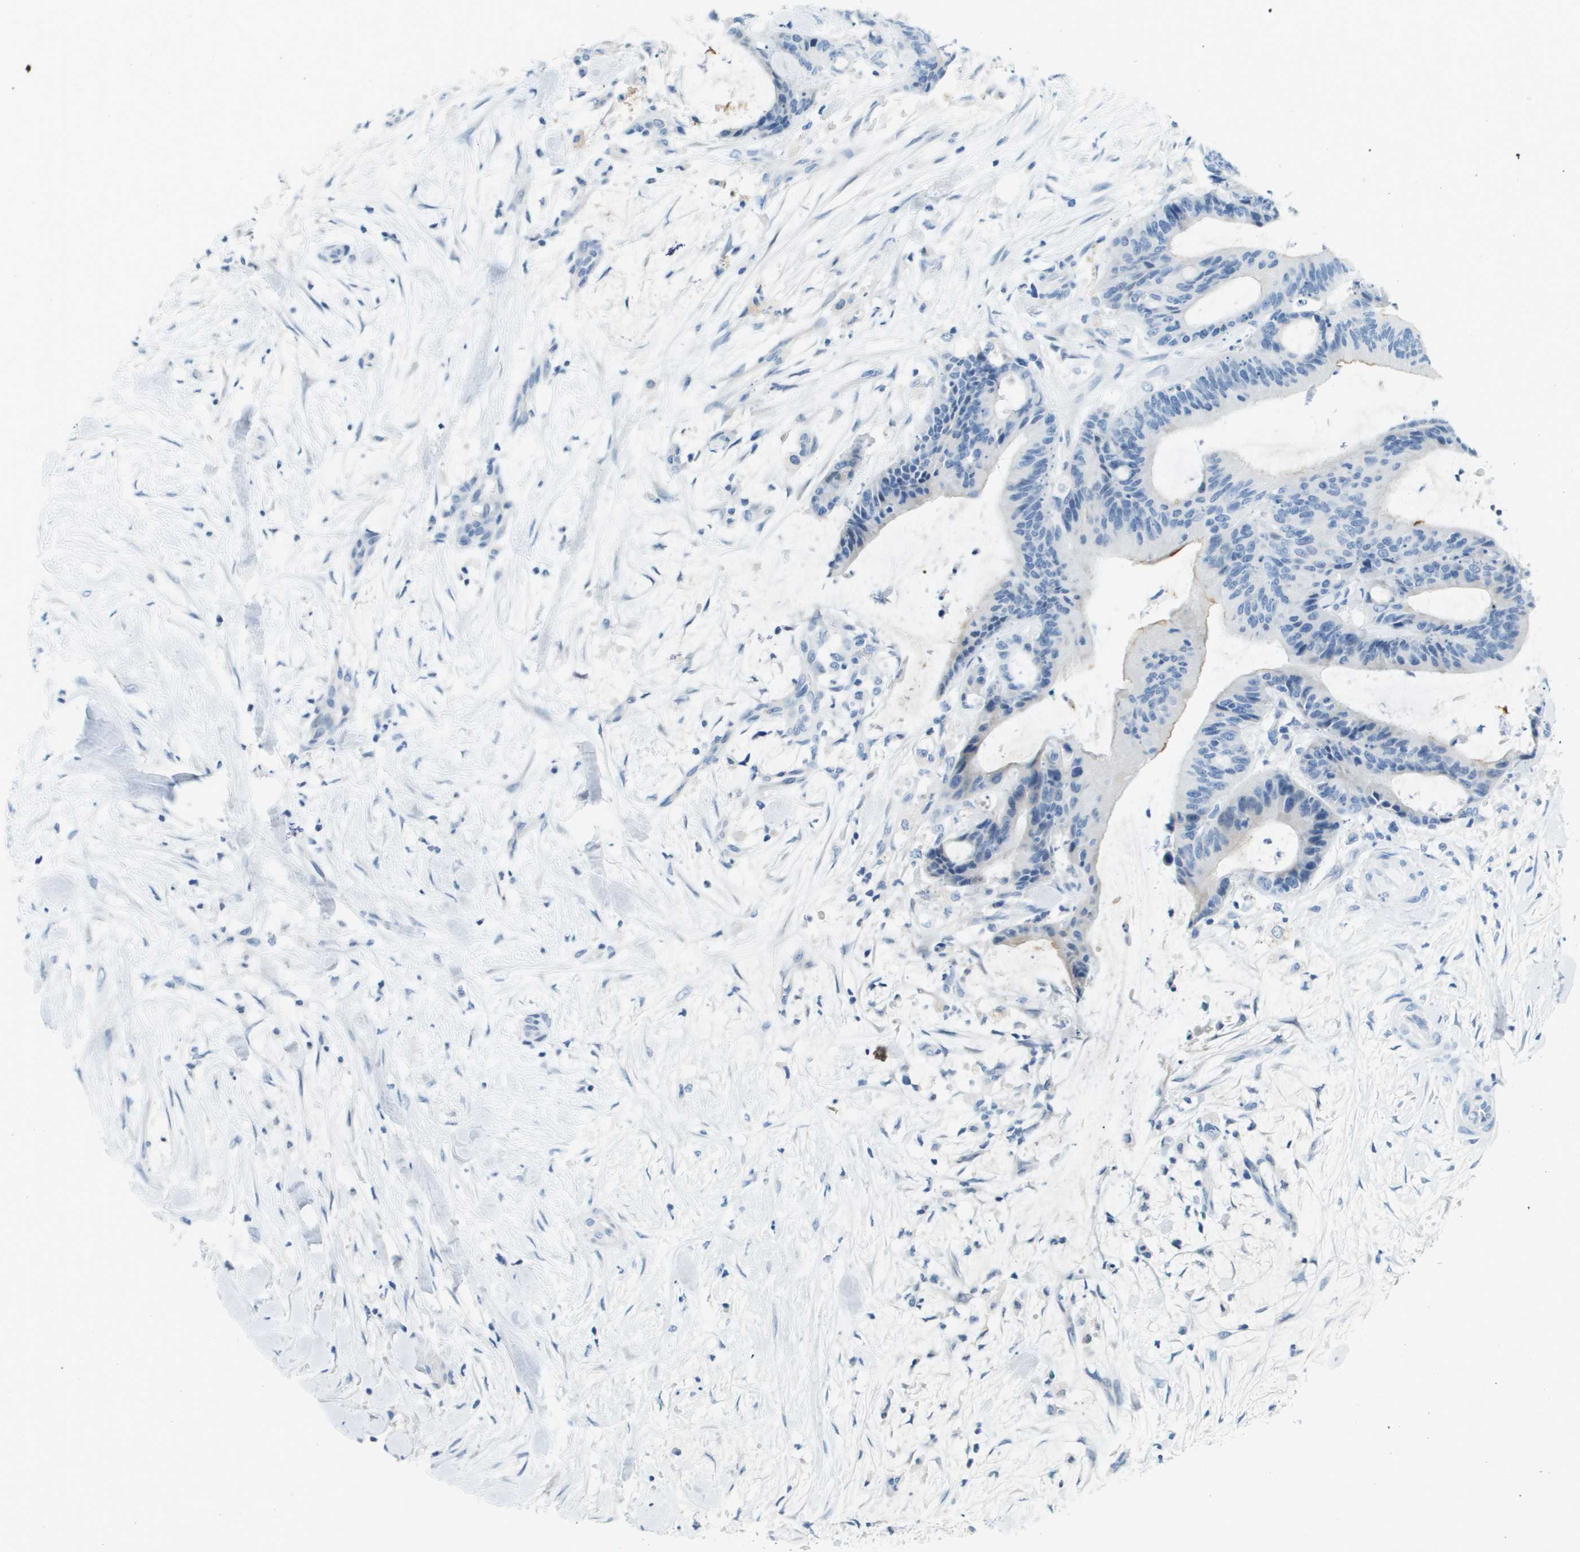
{"staining": {"intensity": "negative", "quantity": "none", "location": "none"}, "tissue": "liver cancer", "cell_type": "Tumor cells", "image_type": "cancer", "snomed": [{"axis": "morphology", "description": "Cholangiocarcinoma"}, {"axis": "topography", "description": "Liver"}], "caption": "IHC of human liver cancer reveals no expression in tumor cells.", "gene": "CDHR2", "patient": {"sex": "female", "age": 73}}